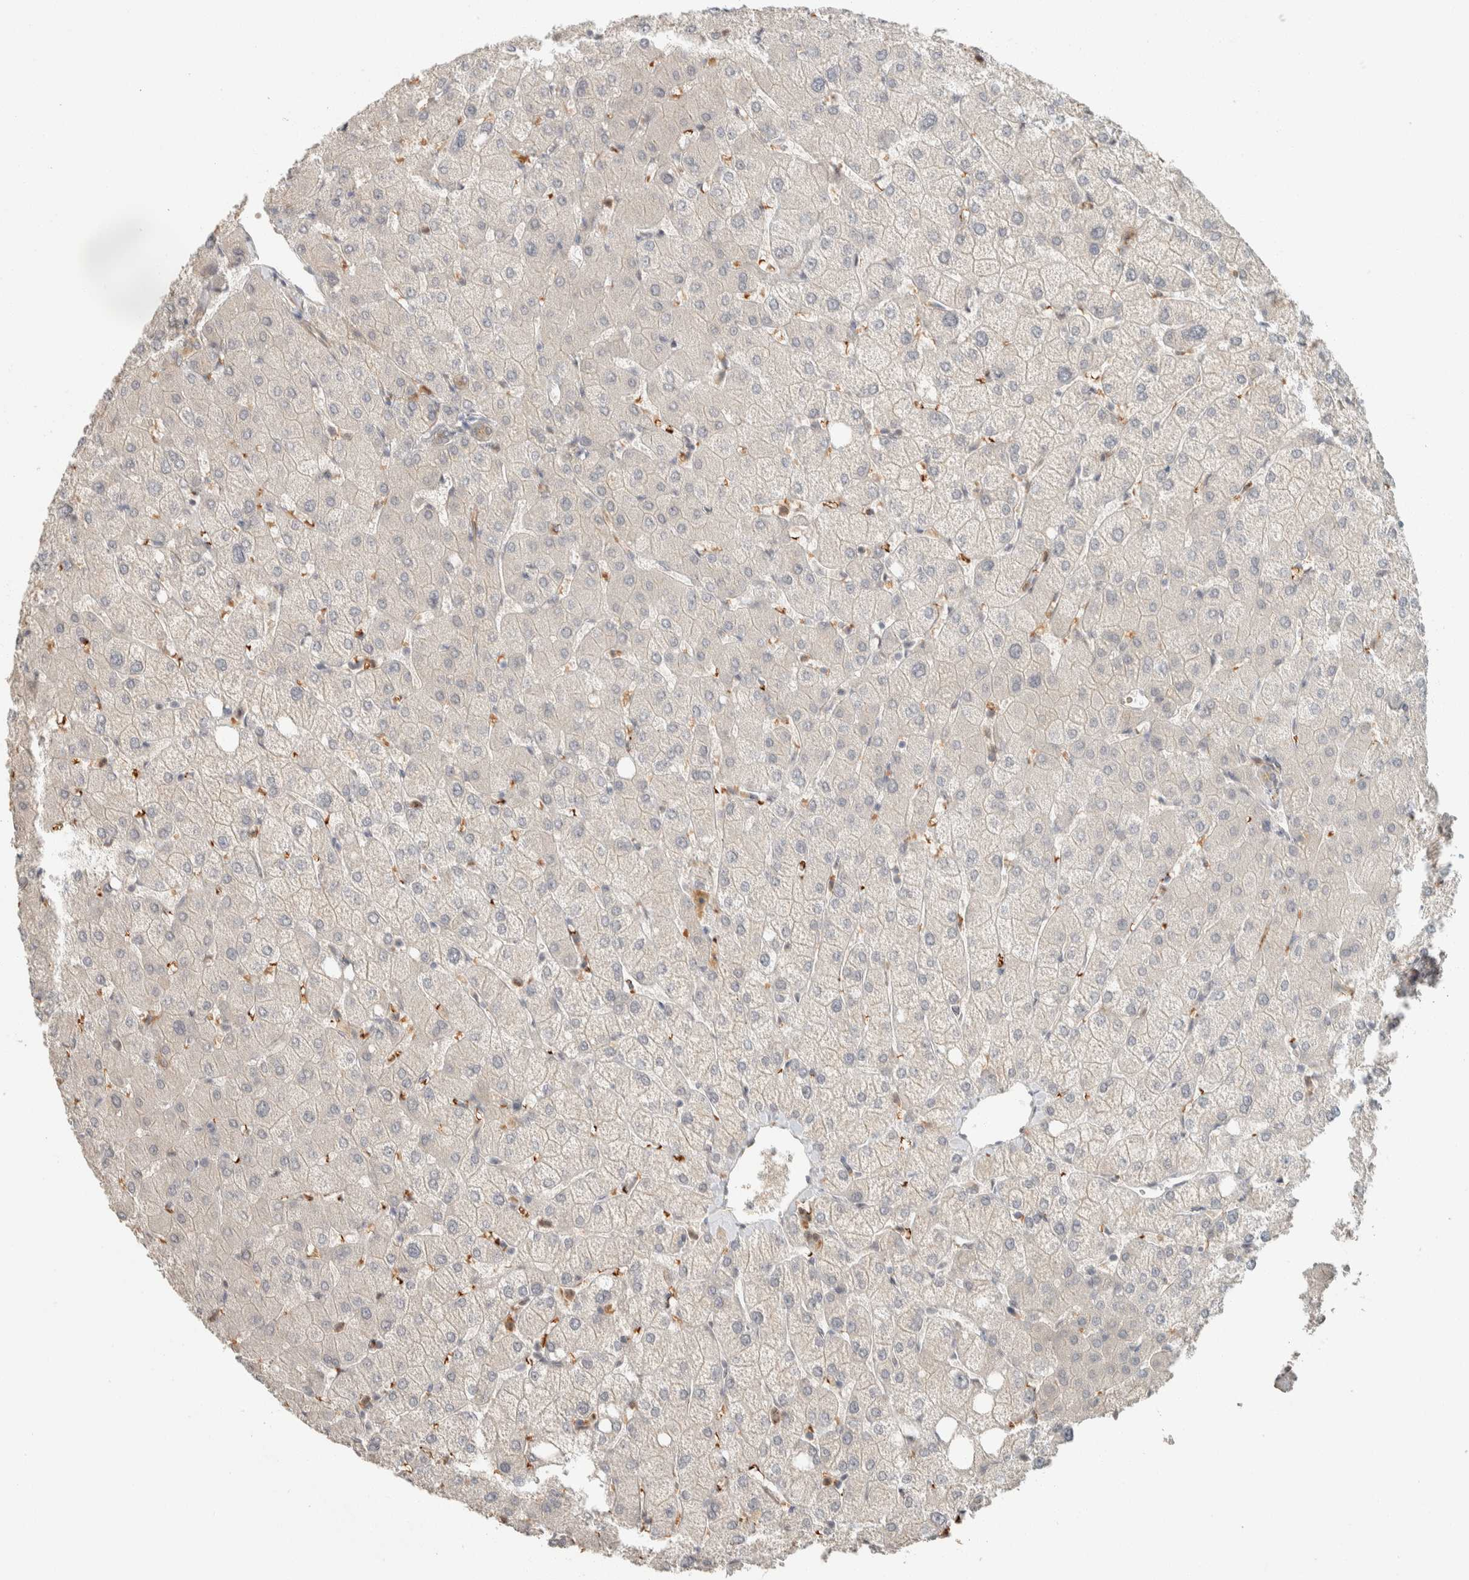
{"staining": {"intensity": "weak", "quantity": "<25%", "location": "cytoplasmic/membranous"}, "tissue": "liver", "cell_type": "Cholangiocytes", "image_type": "normal", "snomed": [{"axis": "morphology", "description": "Normal tissue, NOS"}, {"axis": "topography", "description": "Liver"}], "caption": "Immunohistochemistry (IHC) of unremarkable human liver exhibits no expression in cholangiocytes. Nuclei are stained in blue.", "gene": "ZBTB2", "patient": {"sex": "female", "age": 54}}